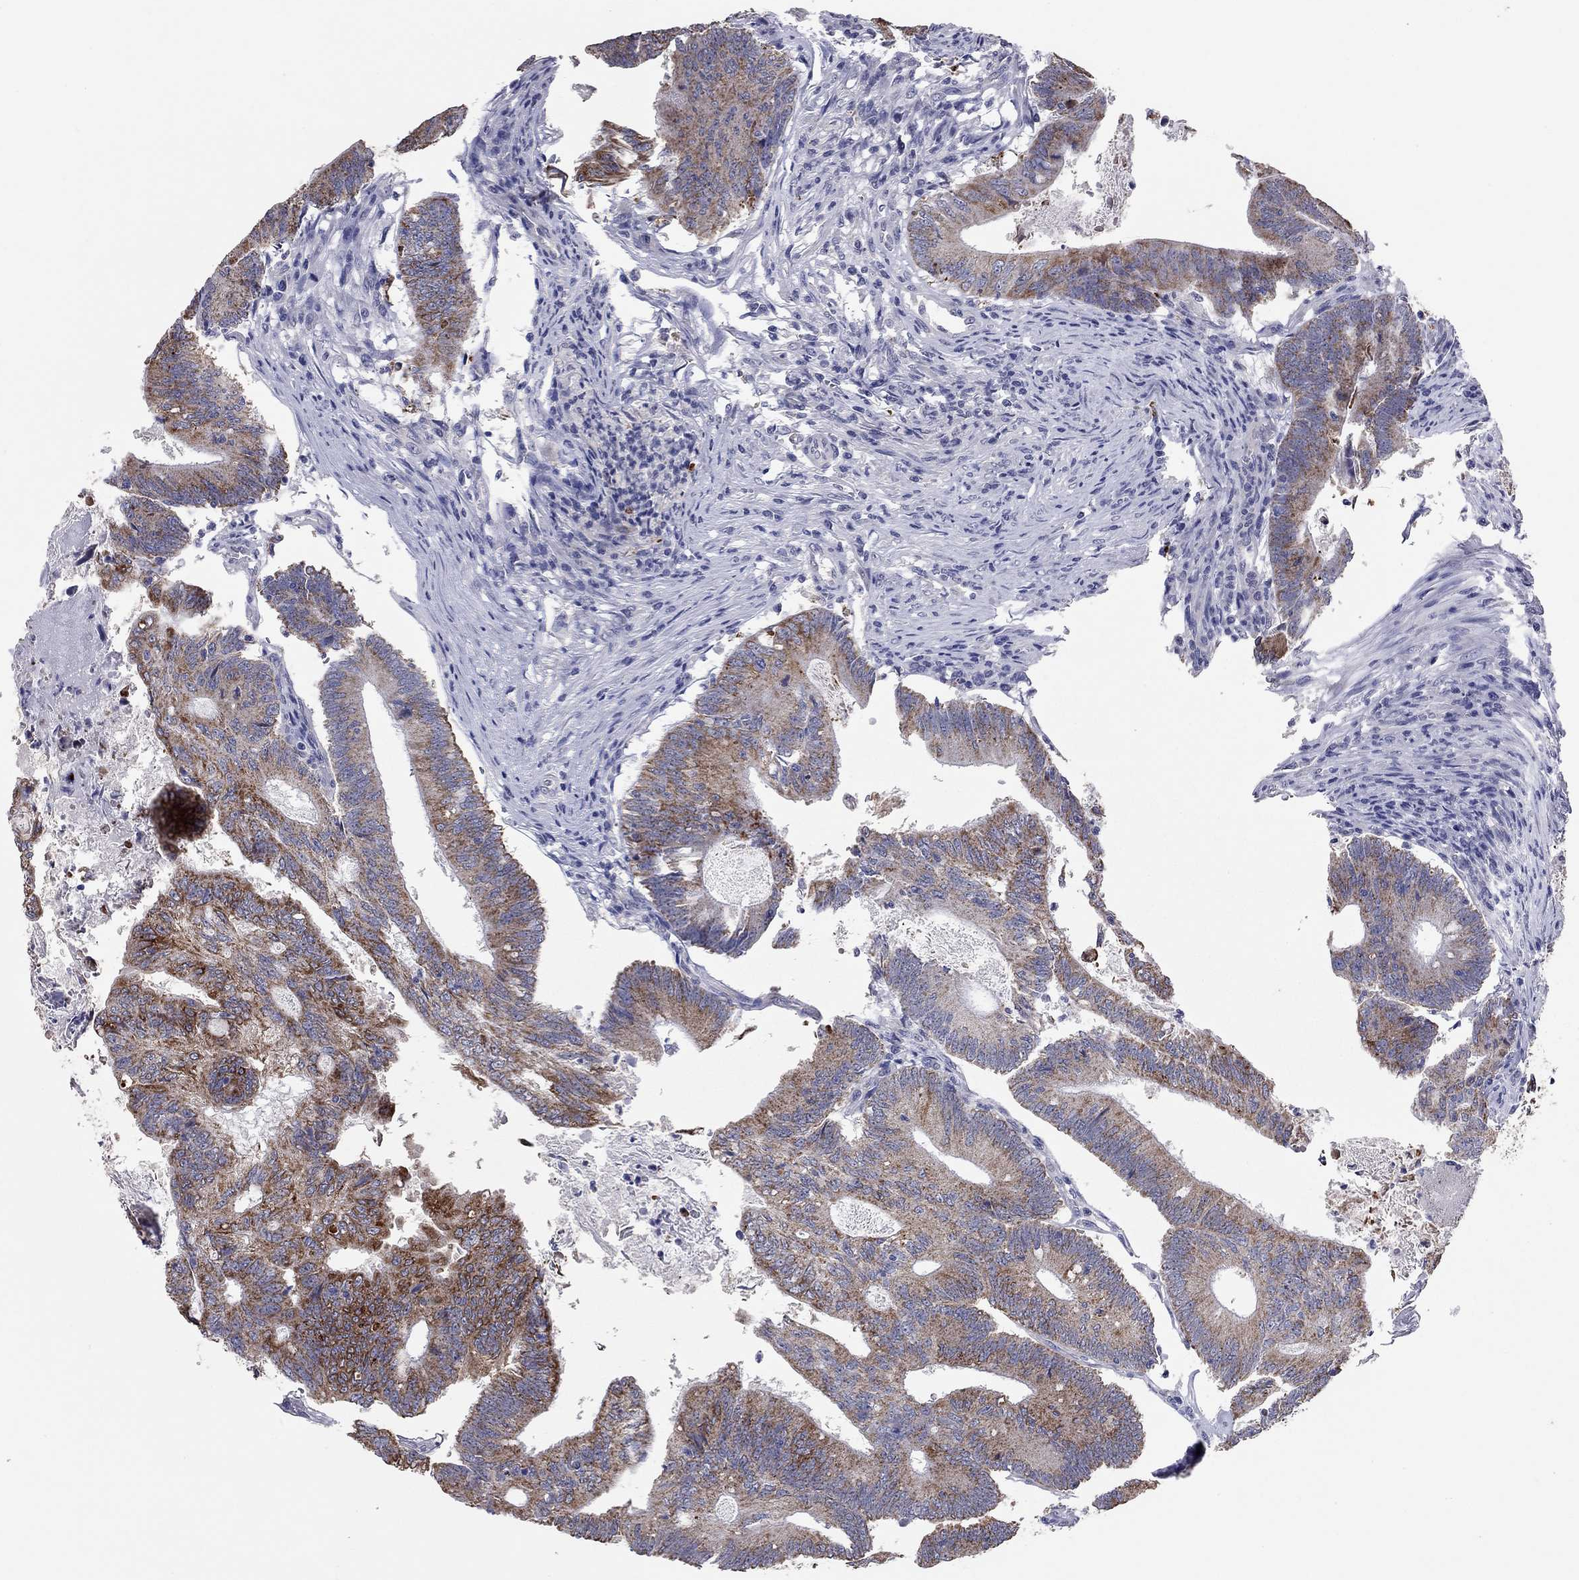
{"staining": {"intensity": "strong", "quantity": ">75%", "location": "cytoplasmic/membranous"}, "tissue": "colorectal cancer", "cell_type": "Tumor cells", "image_type": "cancer", "snomed": [{"axis": "morphology", "description": "Adenocarcinoma, NOS"}, {"axis": "topography", "description": "Colon"}], "caption": "Adenocarcinoma (colorectal) tissue exhibits strong cytoplasmic/membranous expression in approximately >75% of tumor cells, visualized by immunohistochemistry.", "gene": "SHOC2", "patient": {"sex": "female", "age": 70}}